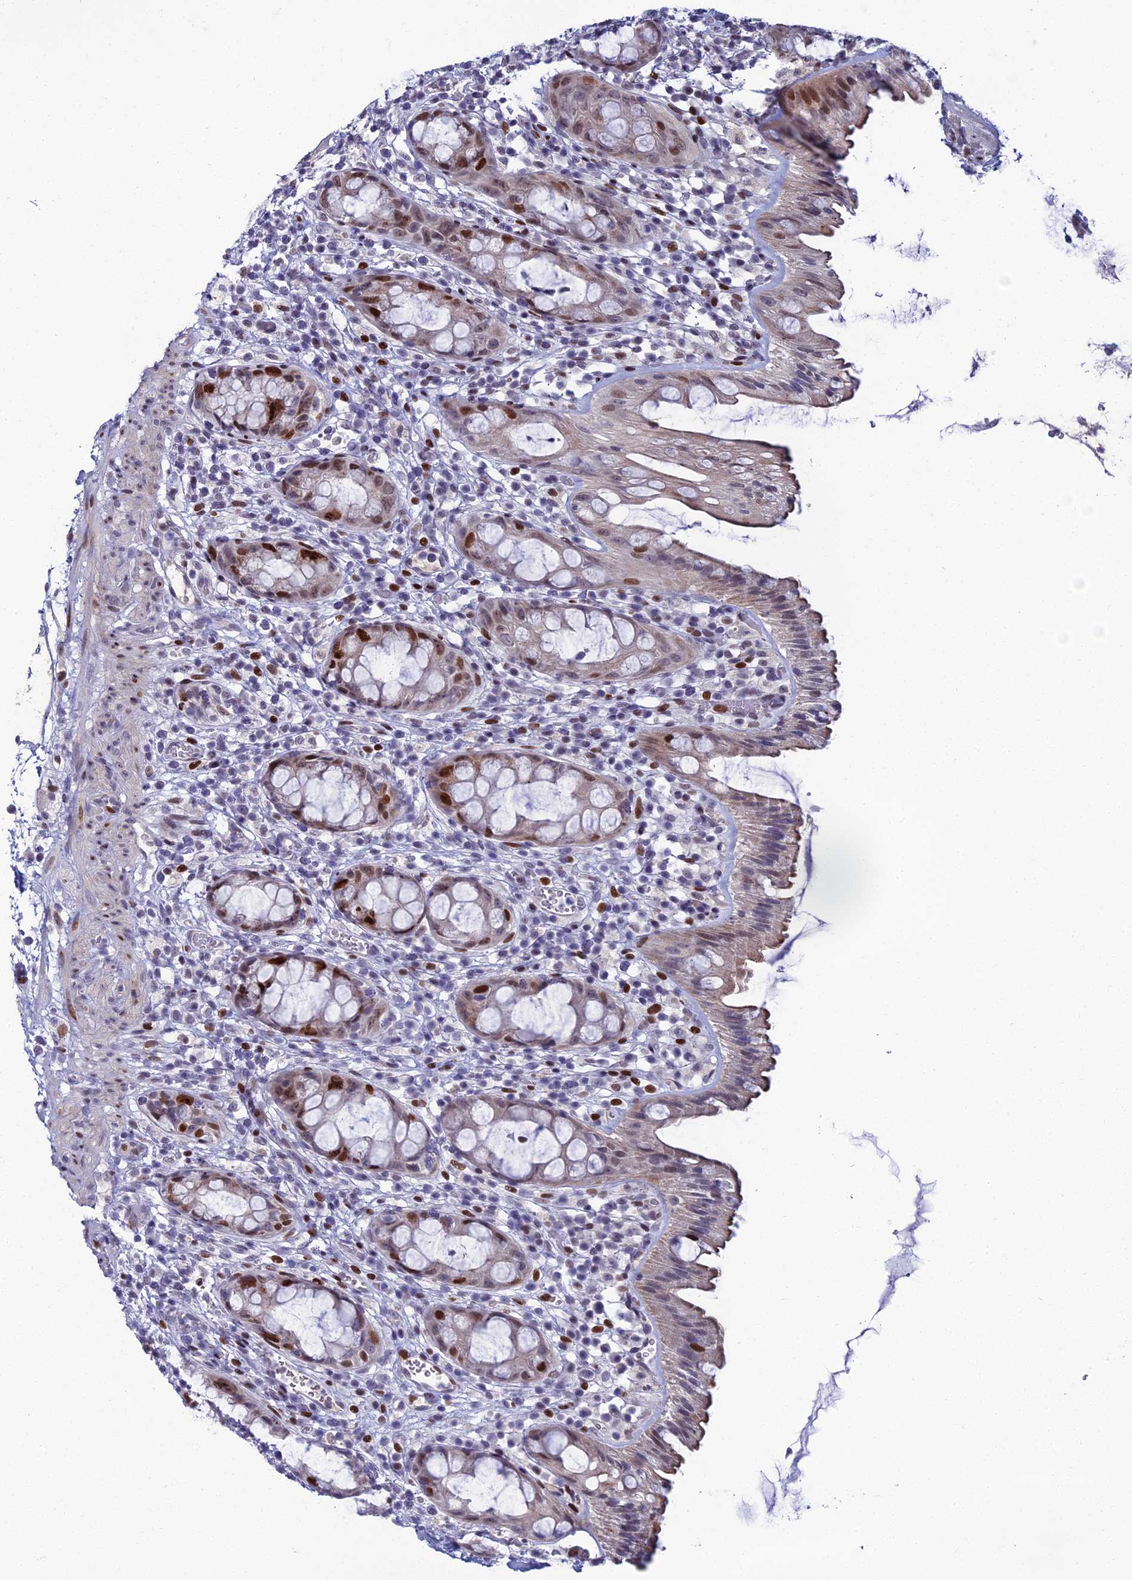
{"staining": {"intensity": "strong", "quantity": "25%-75%", "location": "nuclear"}, "tissue": "rectum", "cell_type": "Glandular cells", "image_type": "normal", "snomed": [{"axis": "morphology", "description": "Normal tissue, NOS"}, {"axis": "topography", "description": "Rectum"}], "caption": "Protein staining displays strong nuclear staining in approximately 25%-75% of glandular cells in benign rectum. The protein is stained brown, and the nuclei are stained in blue (DAB IHC with brightfield microscopy, high magnification).", "gene": "TAF9B", "patient": {"sex": "female", "age": 57}}